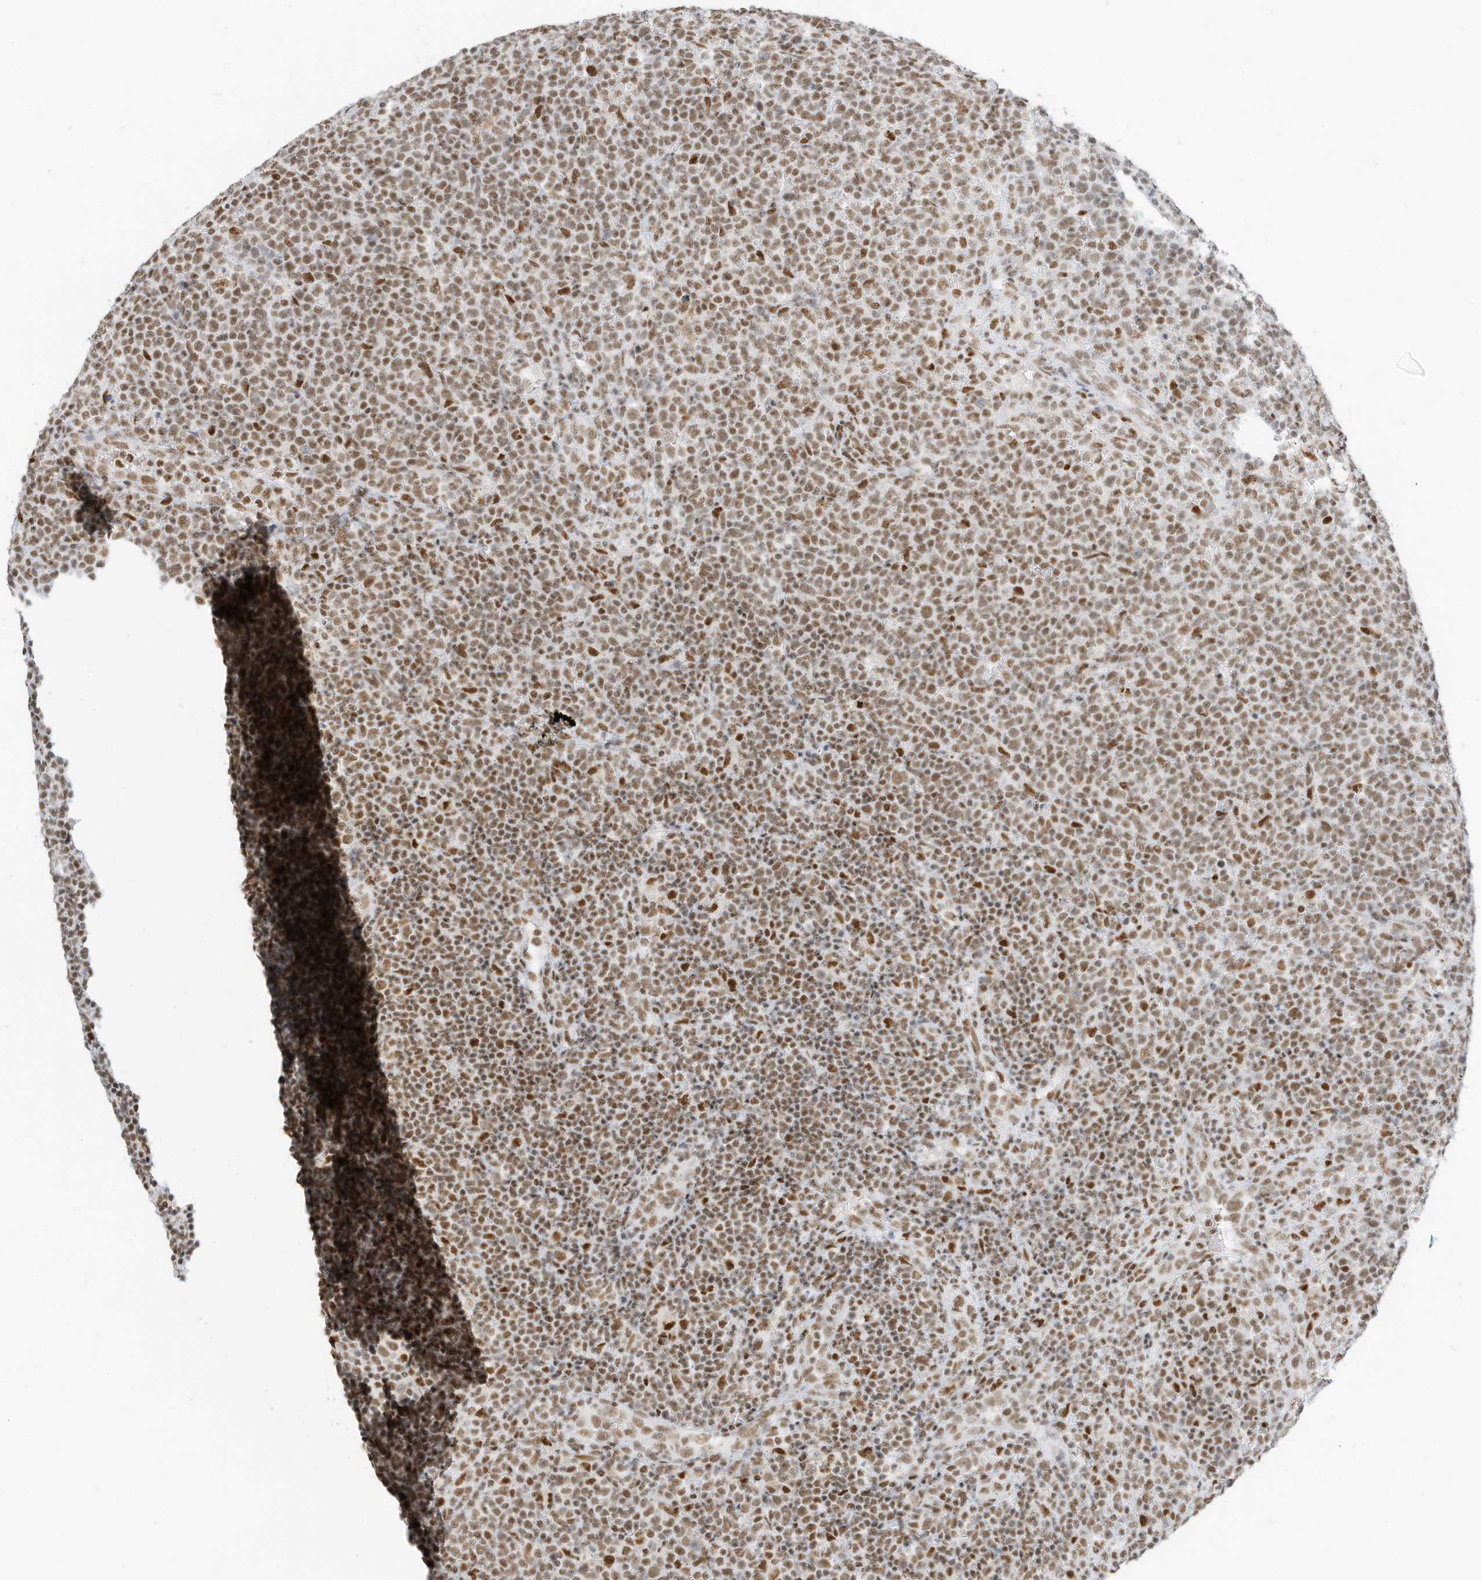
{"staining": {"intensity": "moderate", "quantity": ">75%", "location": "nuclear"}, "tissue": "lymphoma", "cell_type": "Tumor cells", "image_type": "cancer", "snomed": [{"axis": "morphology", "description": "Malignant lymphoma, non-Hodgkin's type, High grade"}, {"axis": "topography", "description": "Lymph node"}], "caption": "Immunohistochemistry staining of lymphoma, which reveals medium levels of moderate nuclear positivity in about >75% of tumor cells indicating moderate nuclear protein positivity. The staining was performed using DAB (brown) for protein detection and nuclei were counterstained in hematoxylin (blue).", "gene": "SMARCA2", "patient": {"sex": "male", "age": 61}}